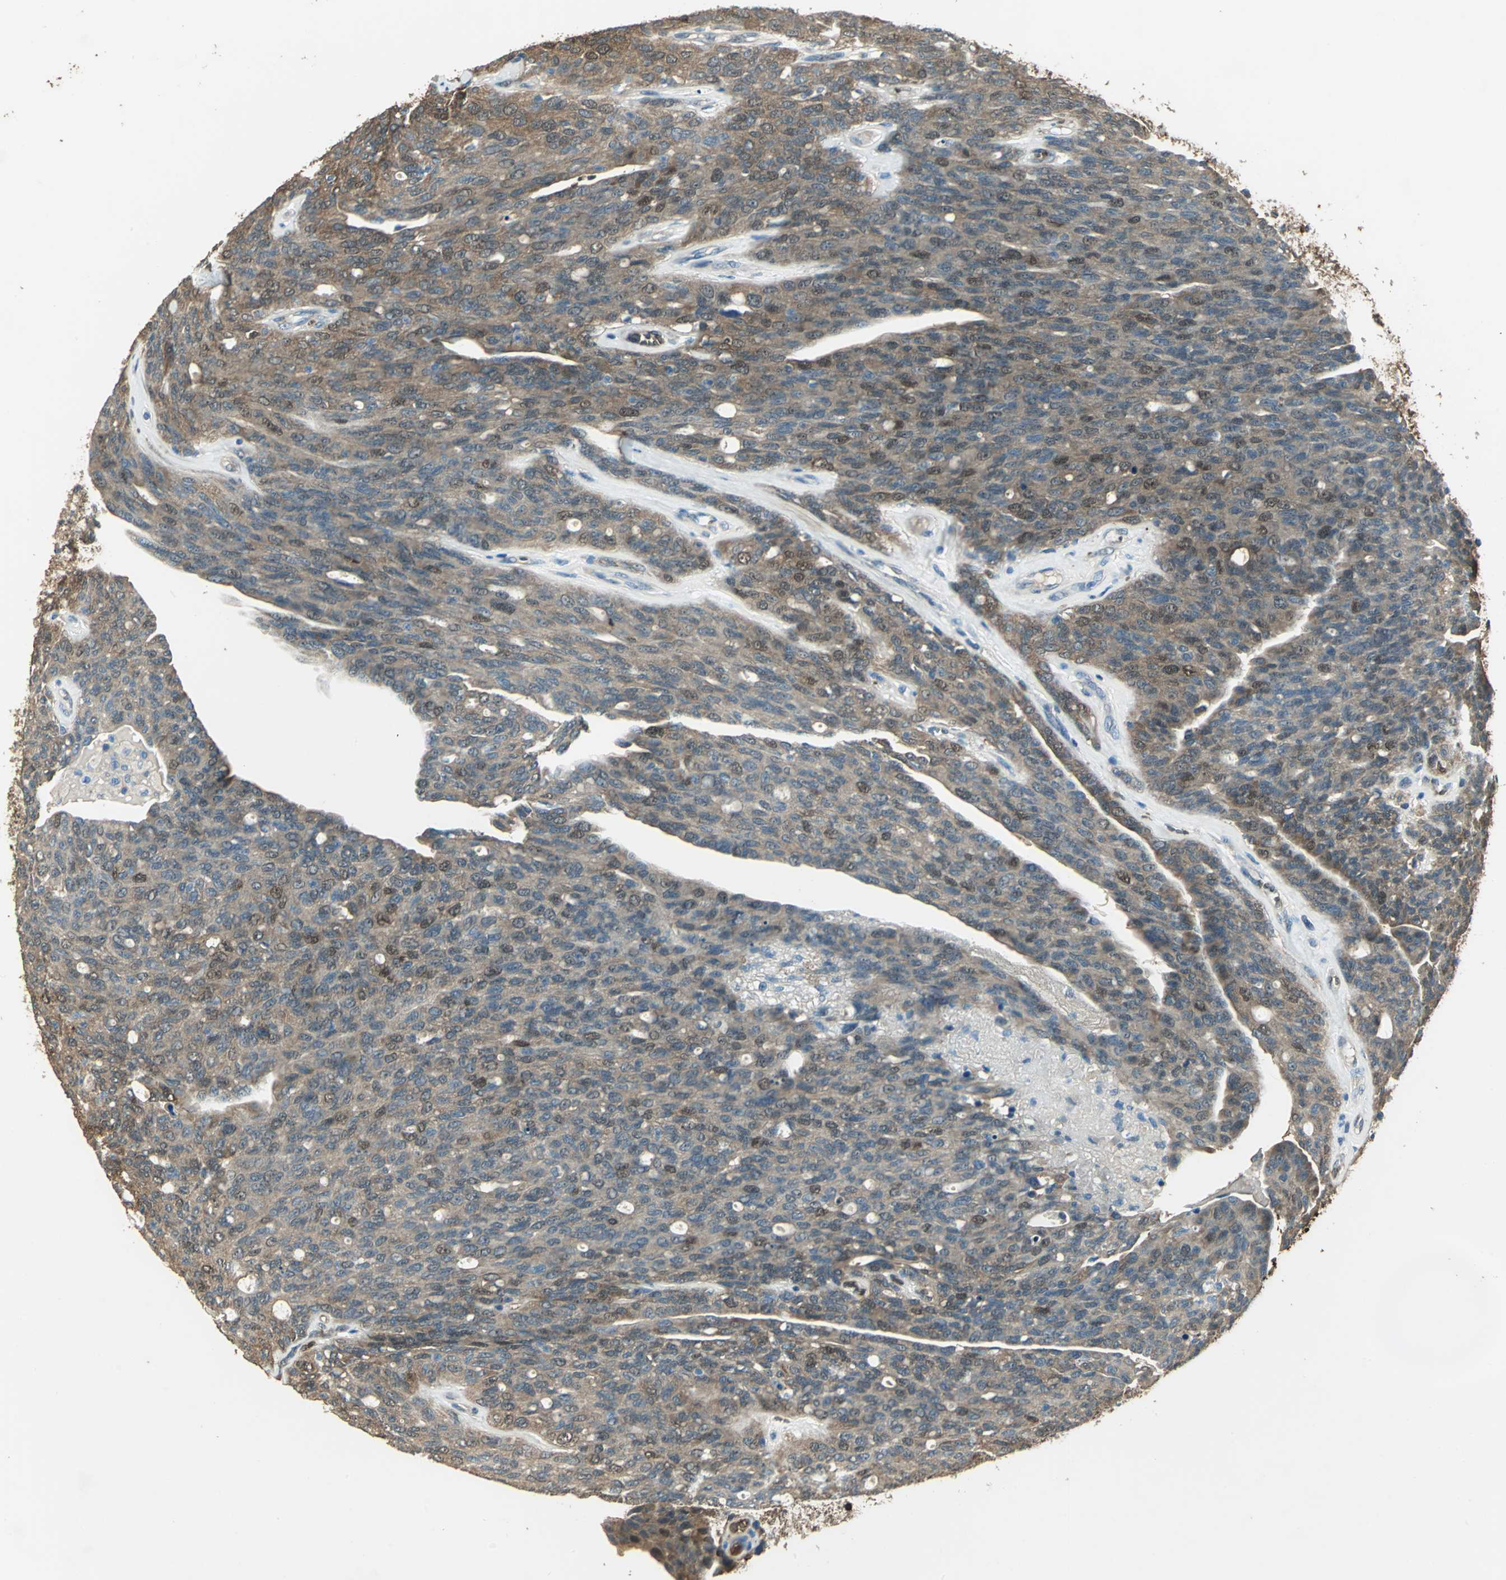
{"staining": {"intensity": "moderate", "quantity": ">75%", "location": "cytoplasmic/membranous,nuclear"}, "tissue": "ovarian cancer", "cell_type": "Tumor cells", "image_type": "cancer", "snomed": [{"axis": "morphology", "description": "Carcinoma, endometroid"}, {"axis": "topography", "description": "Ovary"}], "caption": "Immunohistochemical staining of ovarian cancer (endometroid carcinoma) demonstrates medium levels of moderate cytoplasmic/membranous and nuclear protein positivity in about >75% of tumor cells. The protein of interest is stained brown, and the nuclei are stained in blue (DAB (3,3'-diaminobenzidine) IHC with brightfield microscopy, high magnification).", "gene": "DDAH1", "patient": {"sex": "female", "age": 60}}